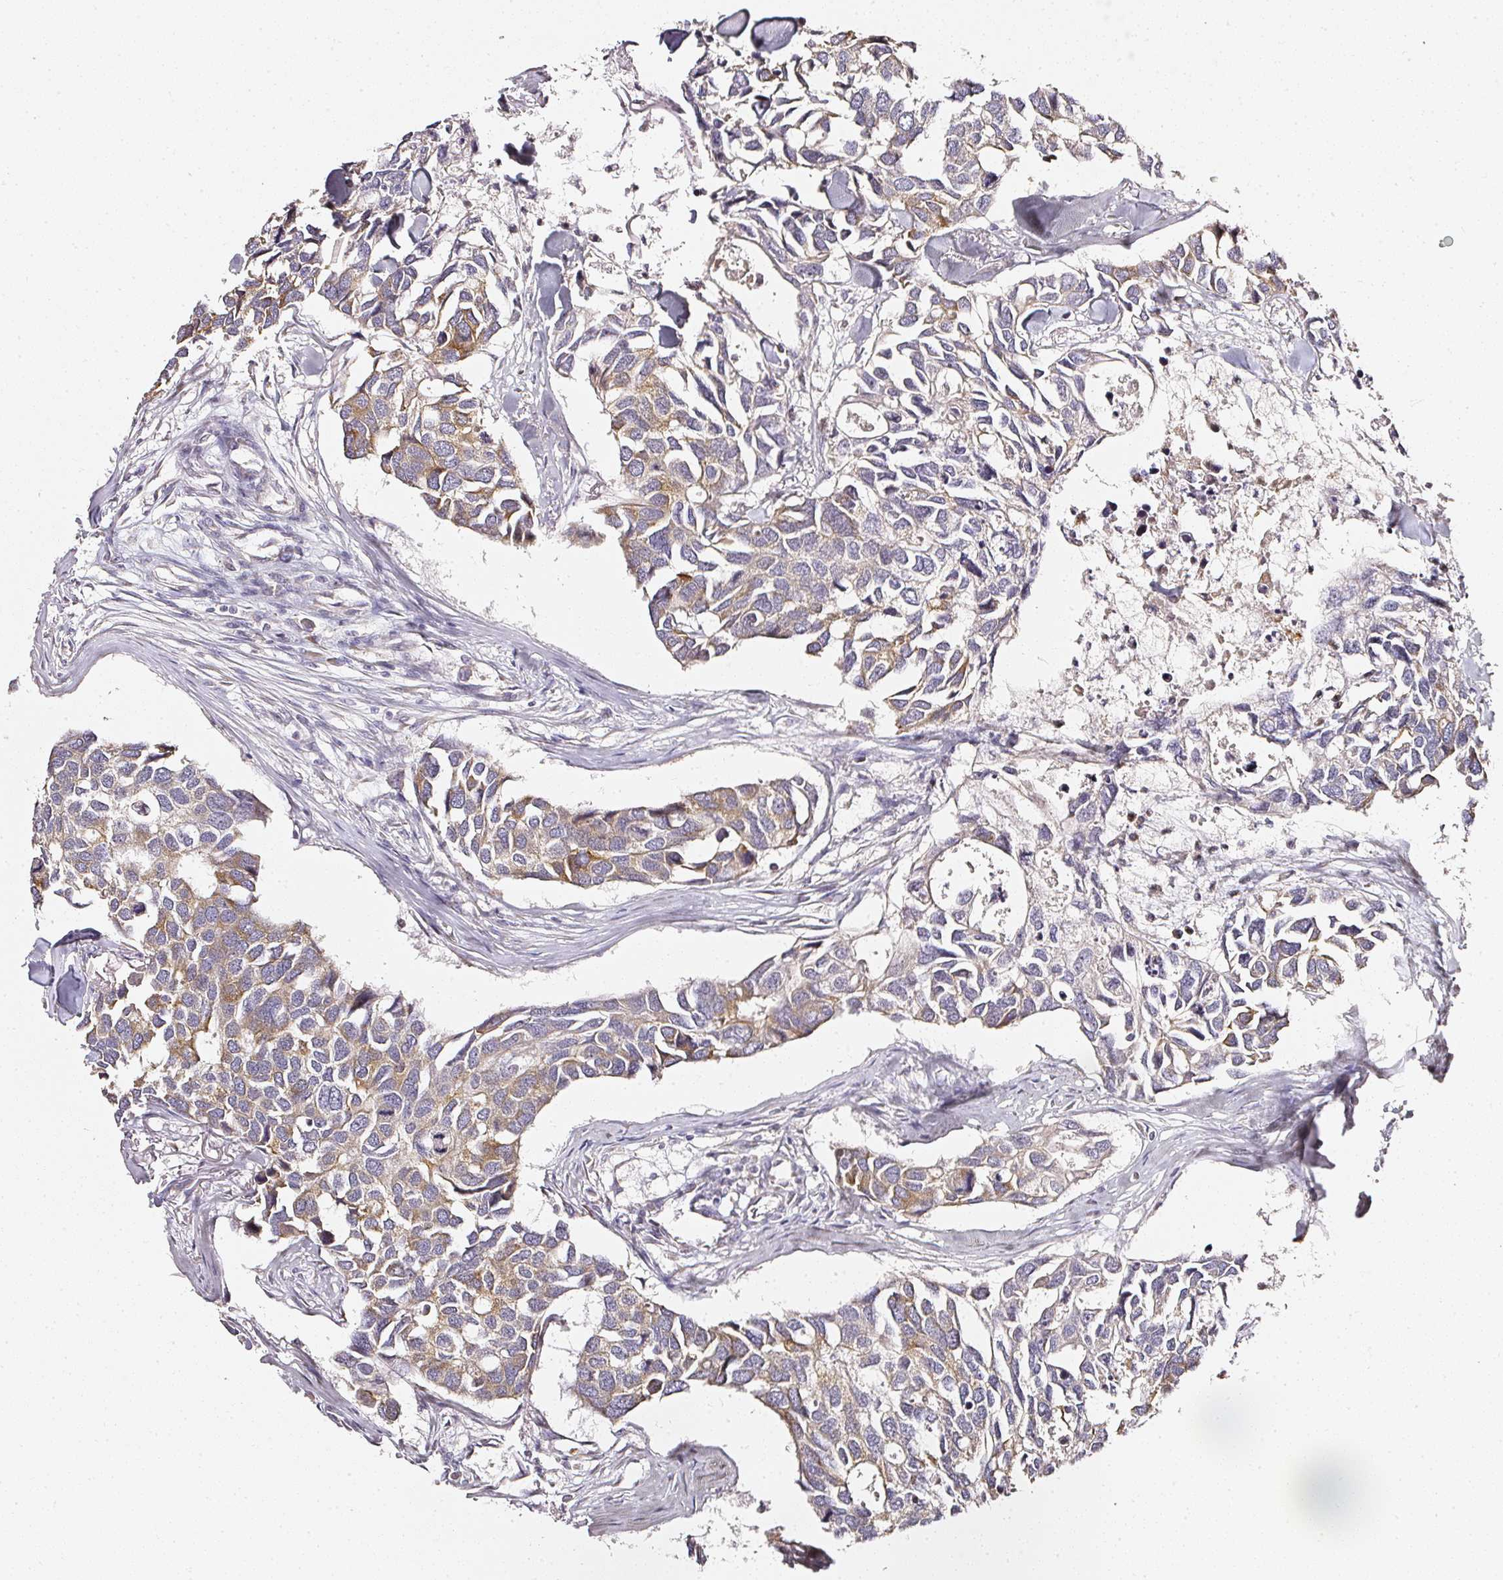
{"staining": {"intensity": "moderate", "quantity": ">75%", "location": "cytoplasmic/membranous"}, "tissue": "breast cancer", "cell_type": "Tumor cells", "image_type": "cancer", "snomed": [{"axis": "morphology", "description": "Duct carcinoma"}, {"axis": "topography", "description": "Breast"}], "caption": "High-magnification brightfield microscopy of infiltrating ductal carcinoma (breast) stained with DAB (3,3'-diaminobenzidine) (brown) and counterstained with hematoxylin (blue). tumor cells exhibit moderate cytoplasmic/membranous staining is identified in approximately>75% of cells.", "gene": "NTRK1", "patient": {"sex": "female", "age": 83}}